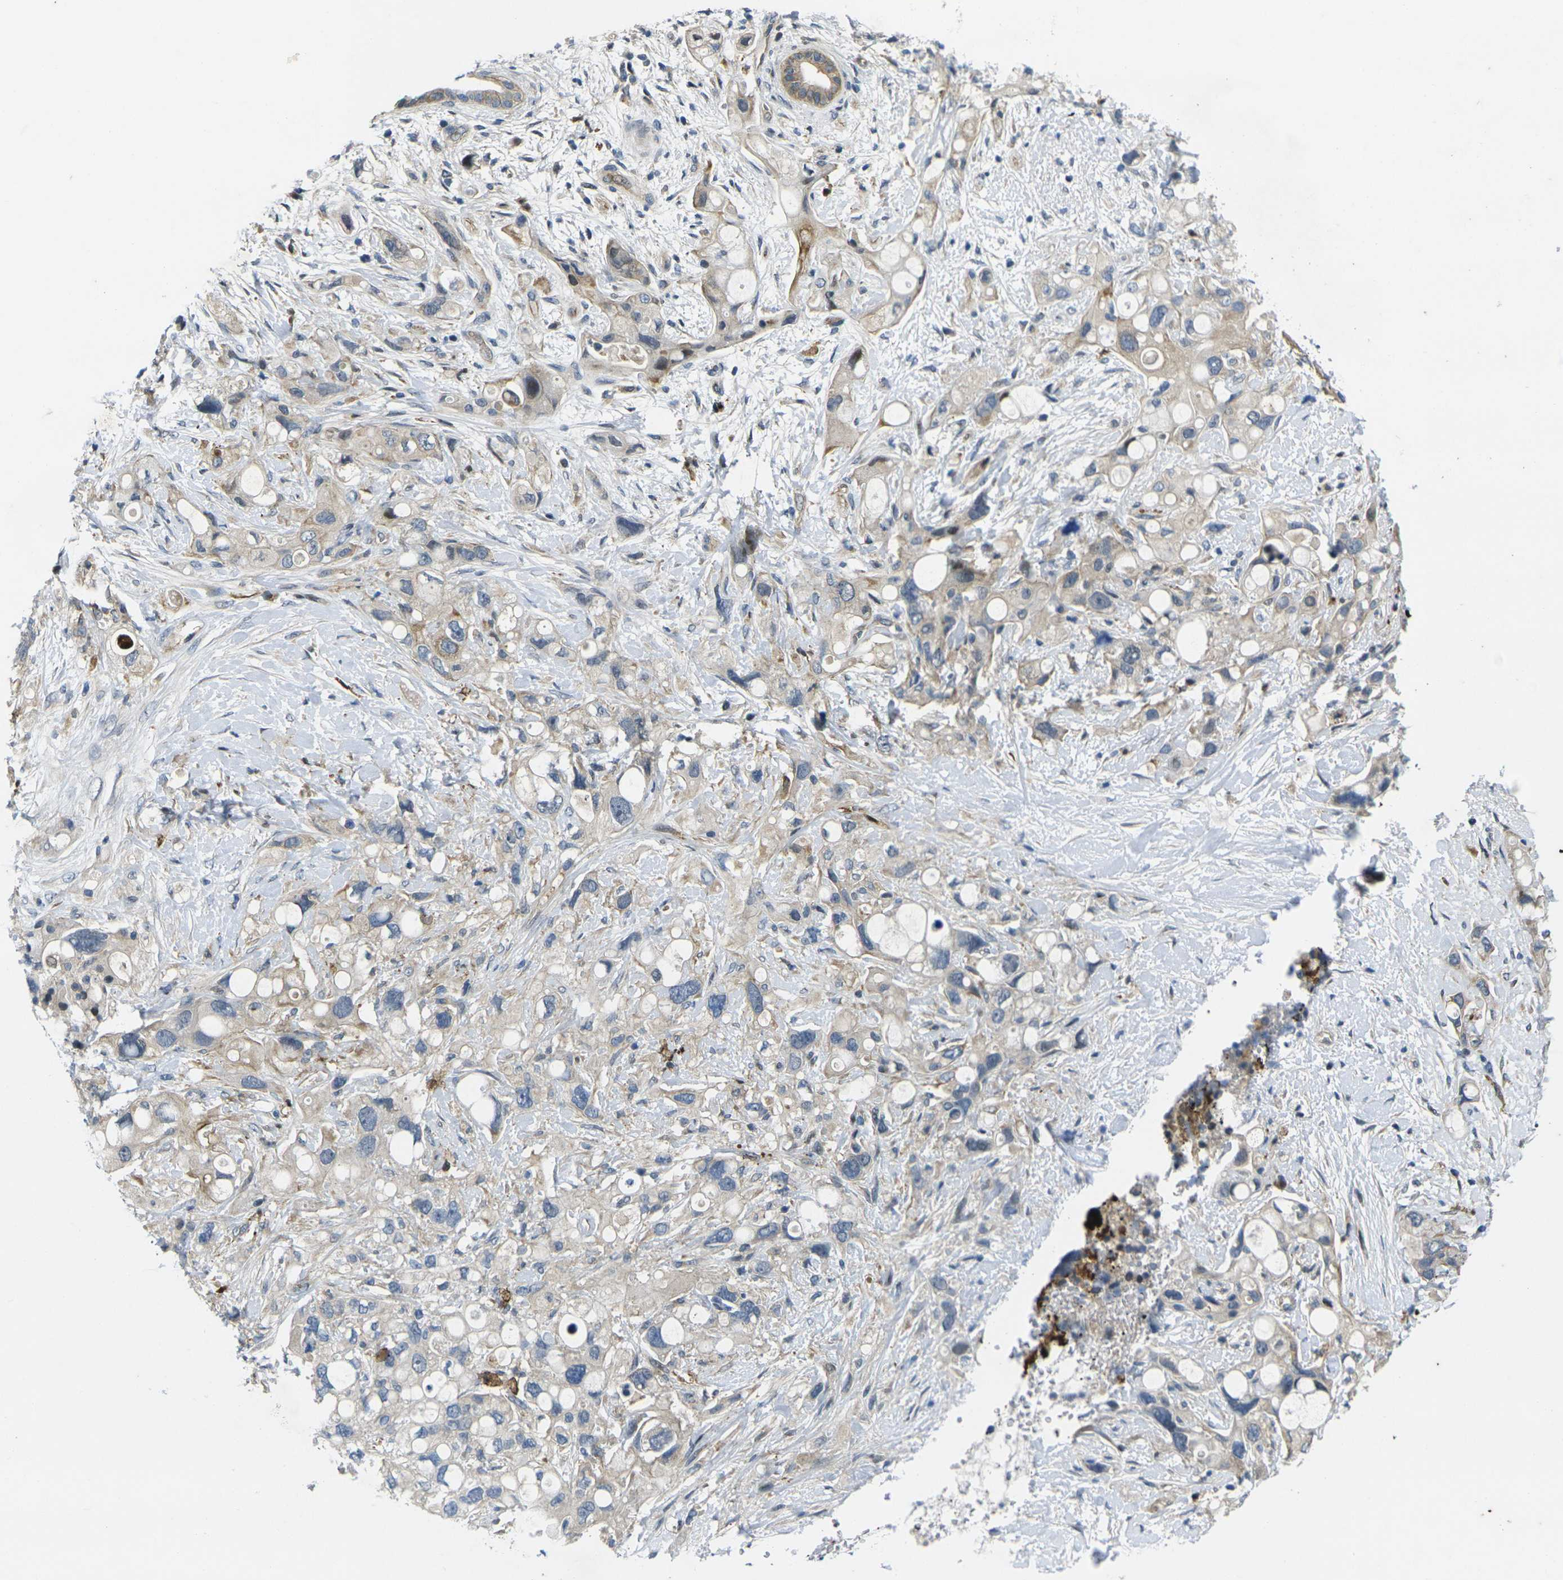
{"staining": {"intensity": "weak", "quantity": ">75%", "location": "cytoplasmic/membranous"}, "tissue": "pancreatic cancer", "cell_type": "Tumor cells", "image_type": "cancer", "snomed": [{"axis": "morphology", "description": "Adenocarcinoma, NOS"}, {"axis": "topography", "description": "Pancreas"}], "caption": "Immunohistochemical staining of human adenocarcinoma (pancreatic) reveals low levels of weak cytoplasmic/membranous positivity in approximately >75% of tumor cells.", "gene": "ROBO2", "patient": {"sex": "female", "age": 56}}